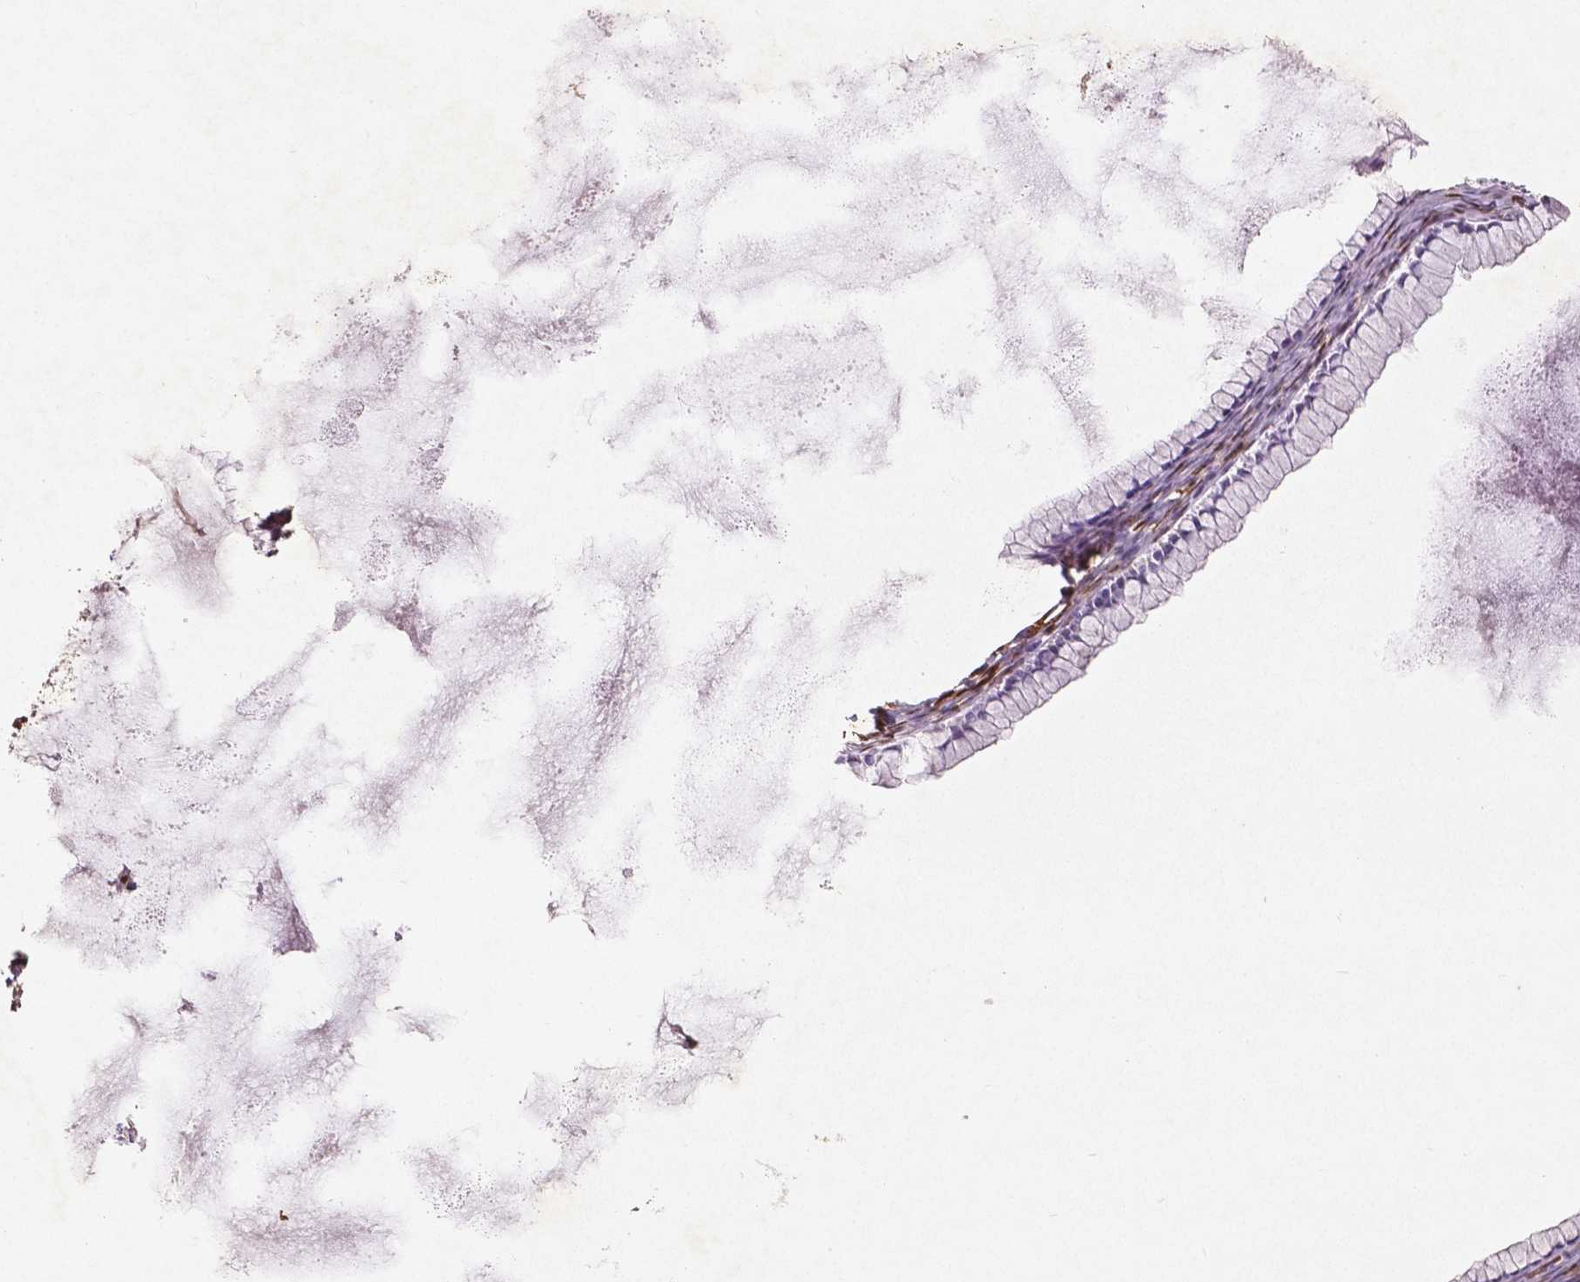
{"staining": {"intensity": "negative", "quantity": "none", "location": "none"}, "tissue": "ovarian cancer", "cell_type": "Tumor cells", "image_type": "cancer", "snomed": [{"axis": "morphology", "description": "Cystadenocarcinoma, mucinous, NOS"}, {"axis": "topography", "description": "Ovary"}], "caption": "This is an IHC micrograph of ovarian cancer. There is no expression in tumor cells.", "gene": "WWTR1", "patient": {"sex": "female", "age": 41}}